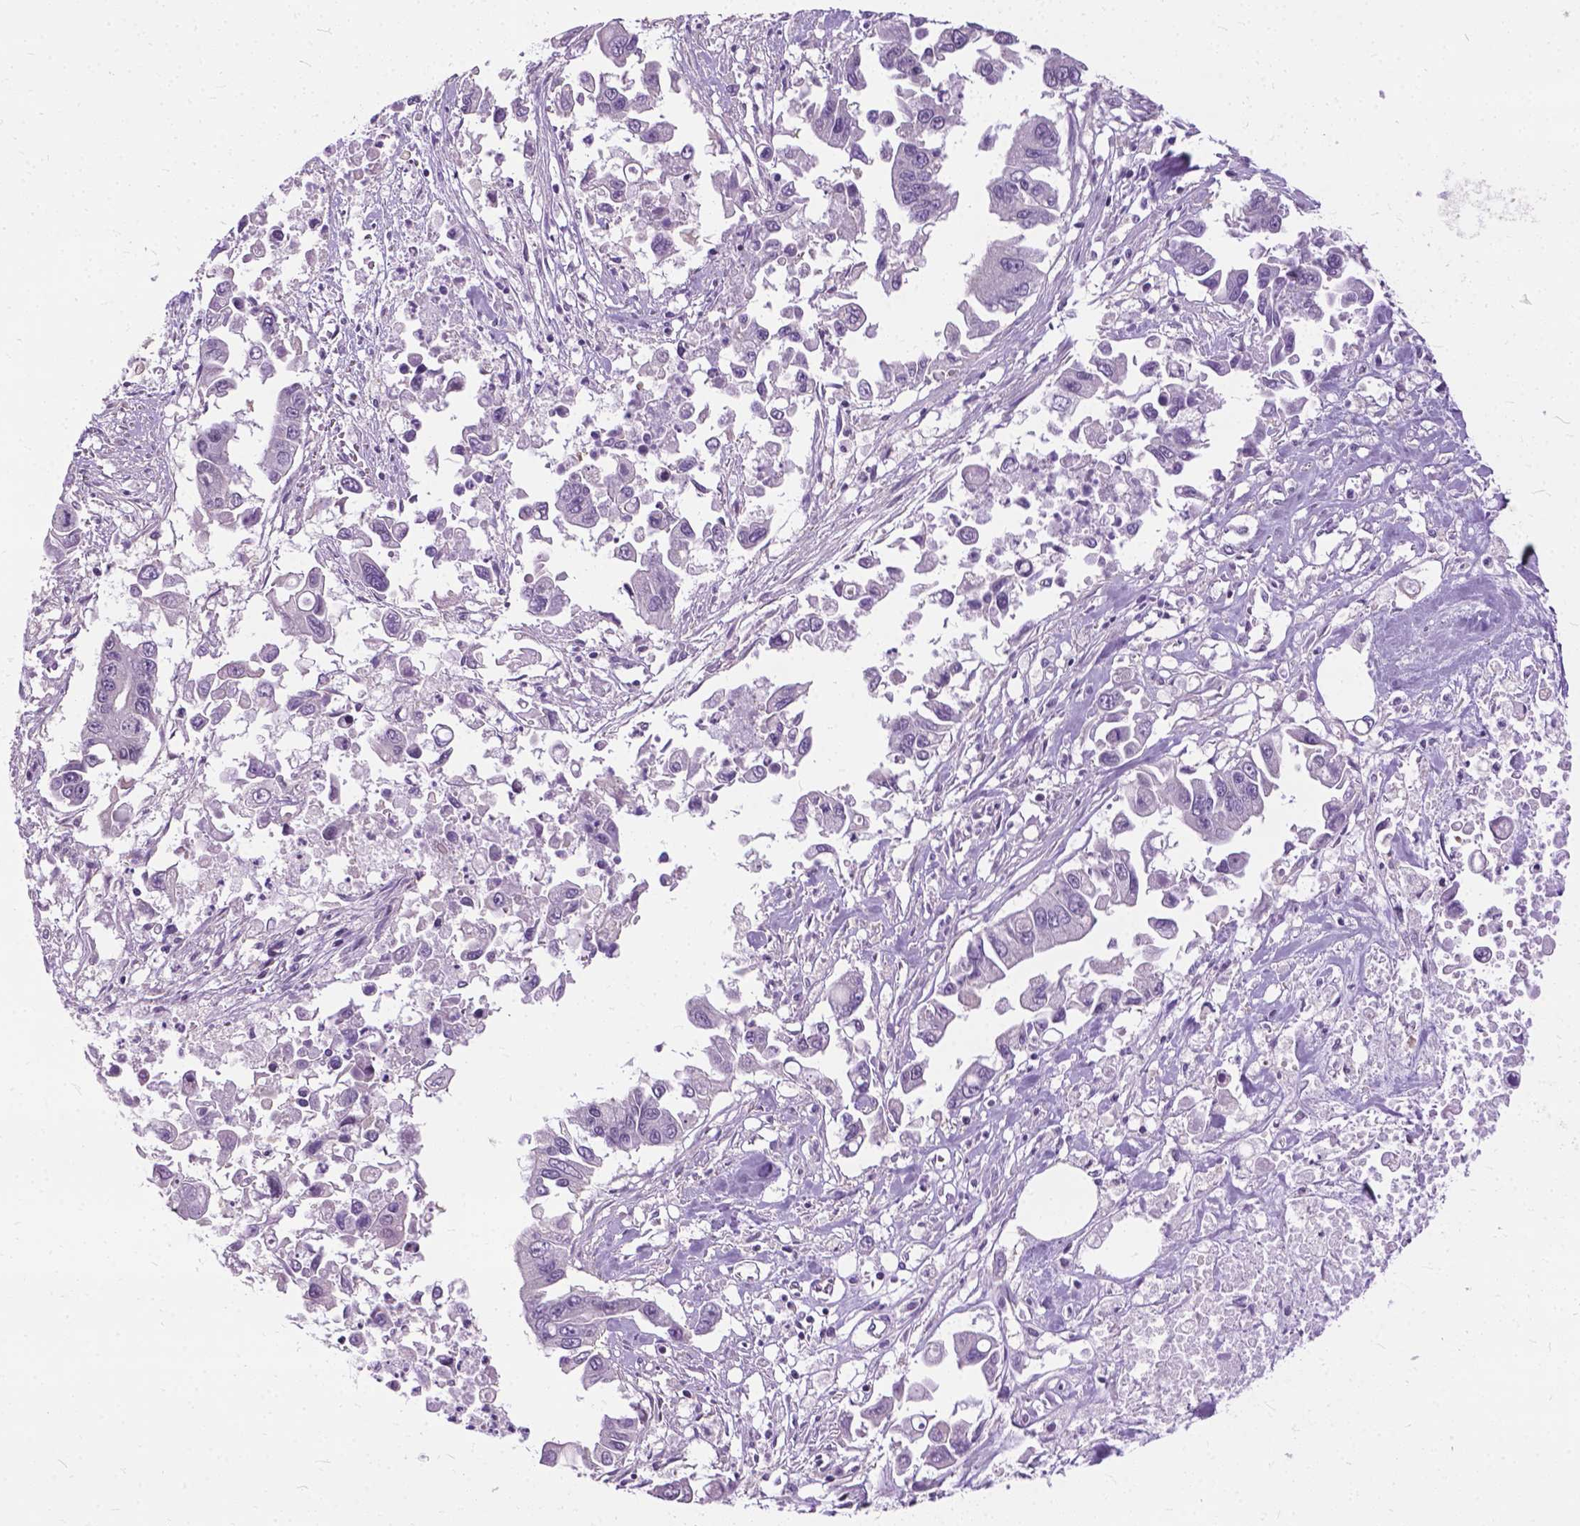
{"staining": {"intensity": "negative", "quantity": "none", "location": "none"}, "tissue": "pancreatic cancer", "cell_type": "Tumor cells", "image_type": "cancer", "snomed": [{"axis": "morphology", "description": "Adenocarcinoma, NOS"}, {"axis": "topography", "description": "Pancreas"}], "caption": "A micrograph of pancreatic cancer (adenocarcinoma) stained for a protein demonstrates no brown staining in tumor cells.", "gene": "JAK3", "patient": {"sex": "female", "age": 83}}